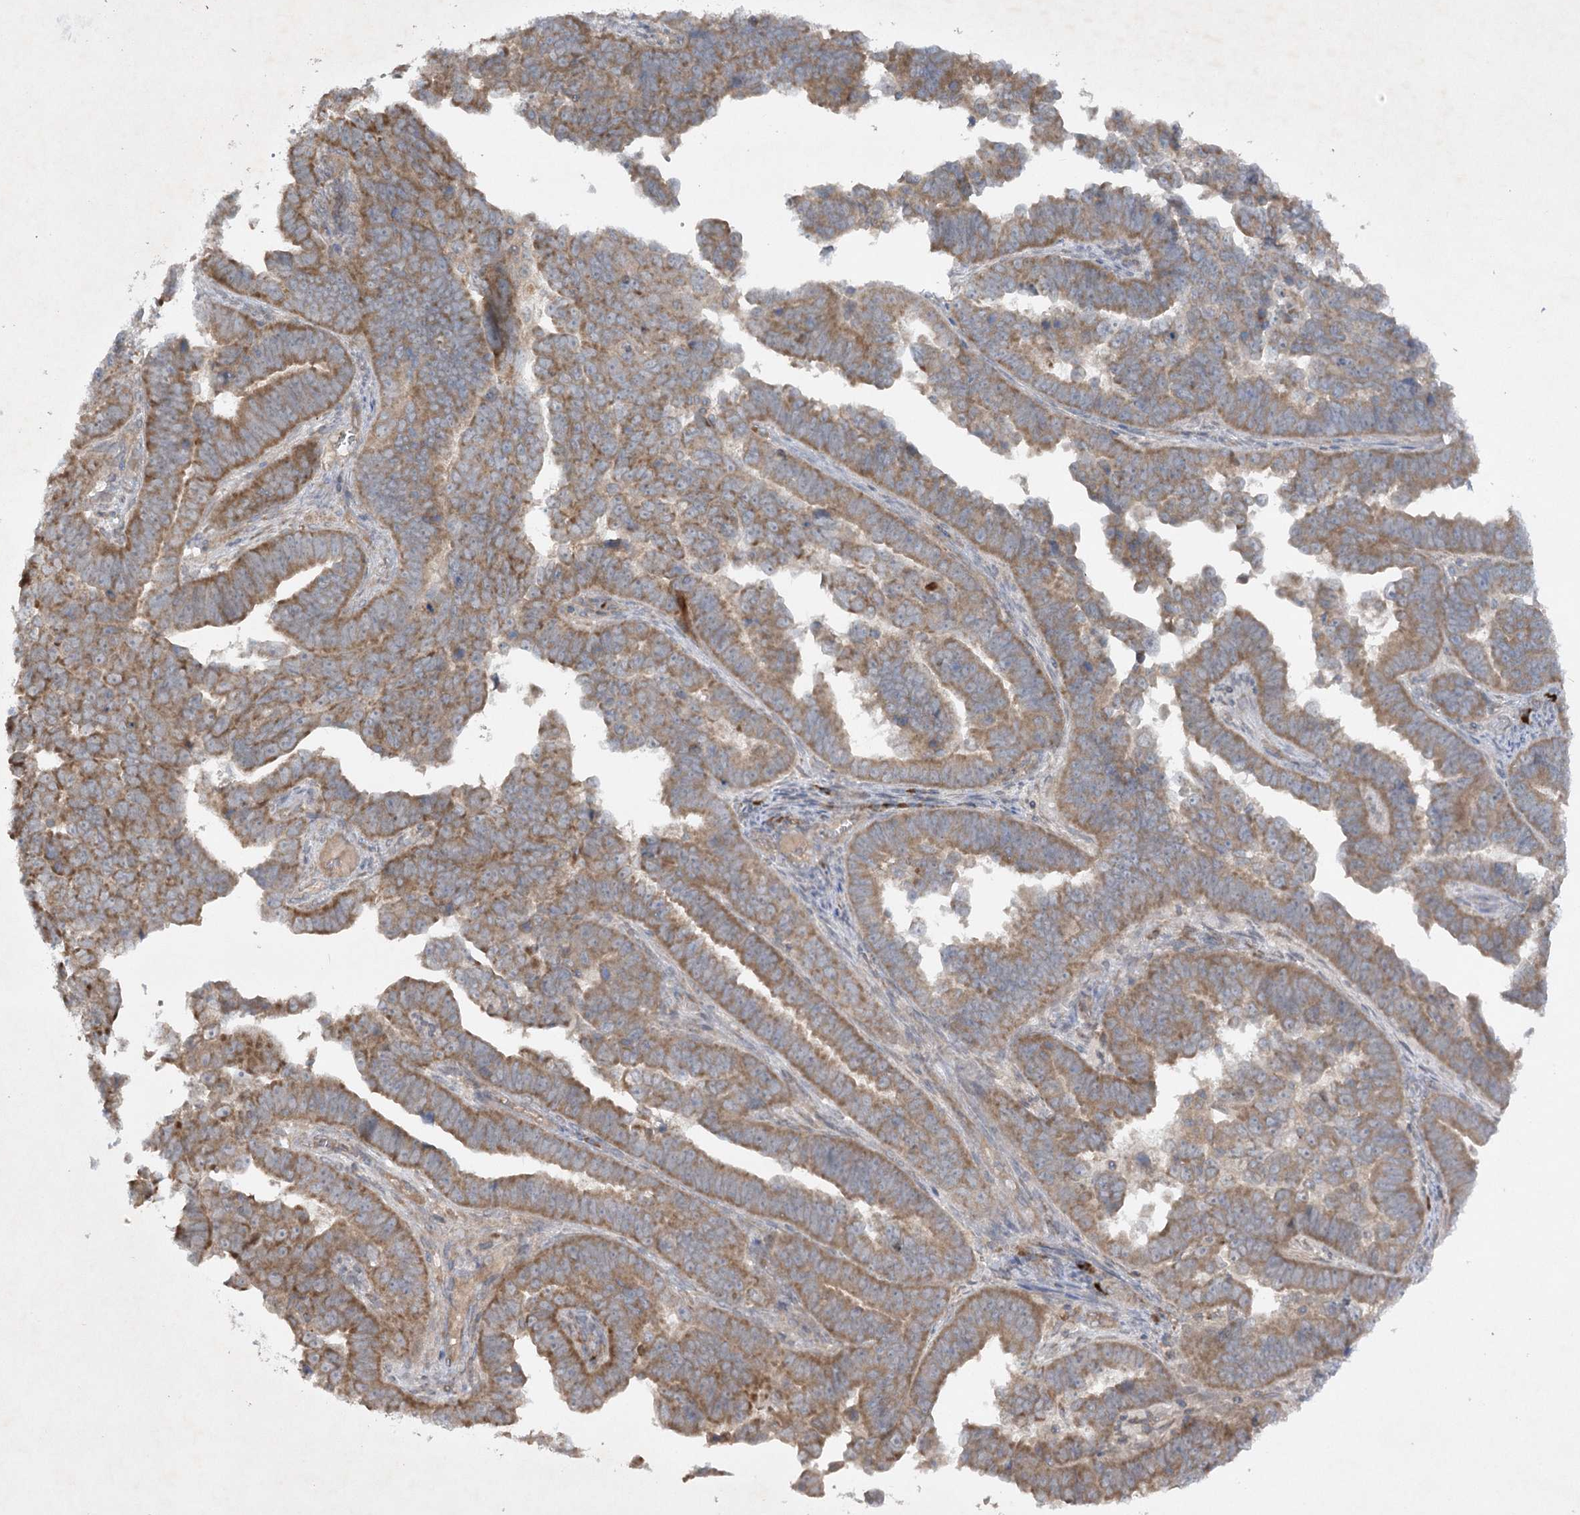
{"staining": {"intensity": "moderate", "quantity": ">75%", "location": "cytoplasmic/membranous"}, "tissue": "endometrial cancer", "cell_type": "Tumor cells", "image_type": "cancer", "snomed": [{"axis": "morphology", "description": "Adenocarcinoma, NOS"}, {"axis": "topography", "description": "Endometrium"}], "caption": "Endometrial adenocarcinoma stained with a protein marker displays moderate staining in tumor cells.", "gene": "TRAF3IP1", "patient": {"sex": "female", "age": 75}}